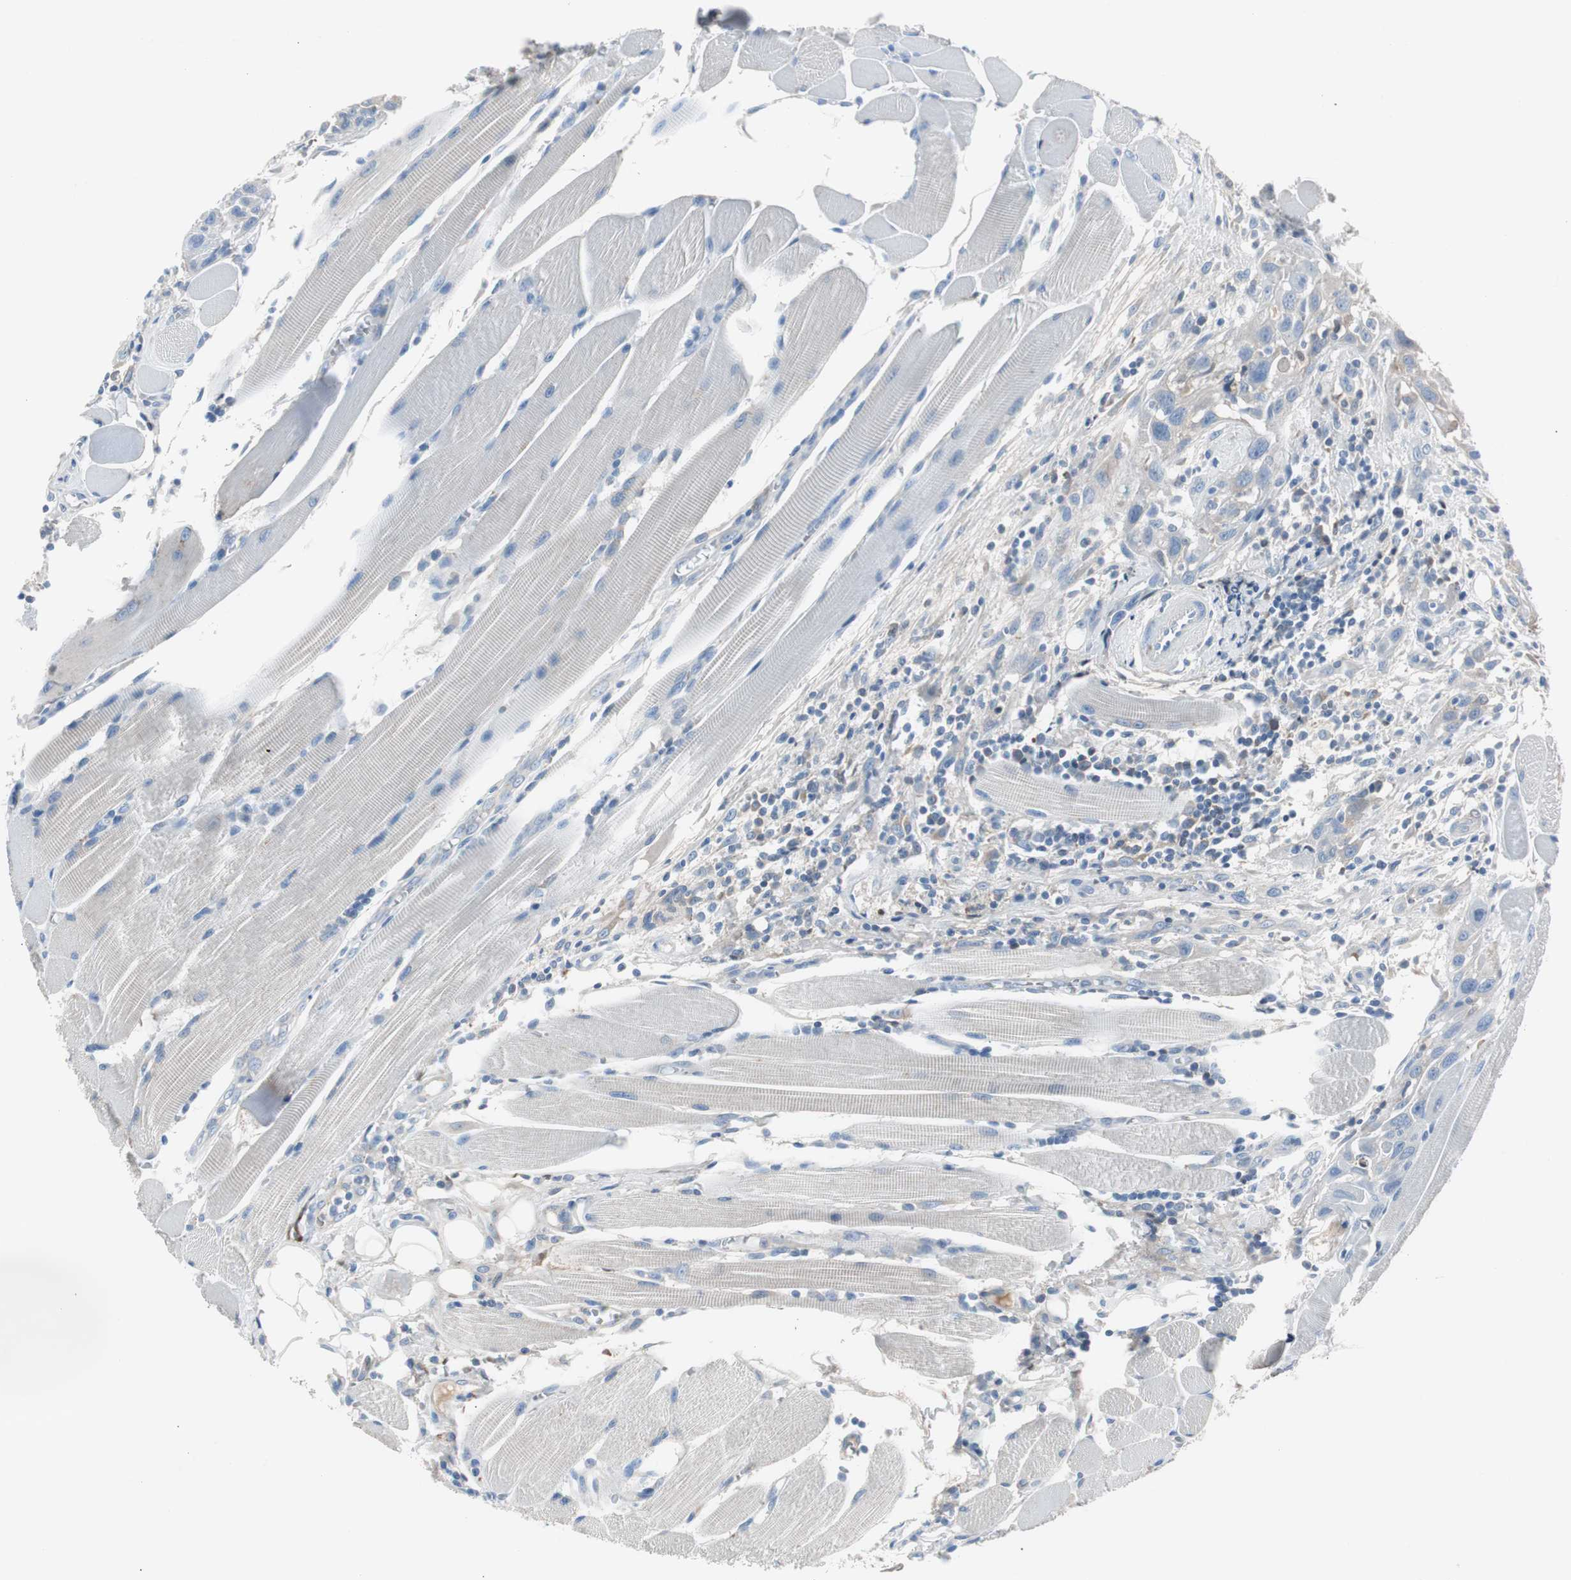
{"staining": {"intensity": "moderate", "quantity": "<25%", "location": "cytoplasmic/membranous"}, "tissue": "head and neck cancer", "cell_type": "Tumor cells", "image_type": "cancer", "snomed": [{"axis": "morphology", "description": "Squamous cell carcinoma, NOS"}, {"axis": "topography", "description": "Oral tissue"}, {"axis": "topography", "description": "Head-Neck"}], "caption": "Head and neck cancer (squamous cell carcinoma) was stained to show a protein in brown. There is low levels of moderate cytoplasmic/membranous staining in about <25% of tumor cells. (IHC, brightfield microscopy, high magnification).", "gene": "SERPINF1", "patient": {"sex": "female", "age": 50}}